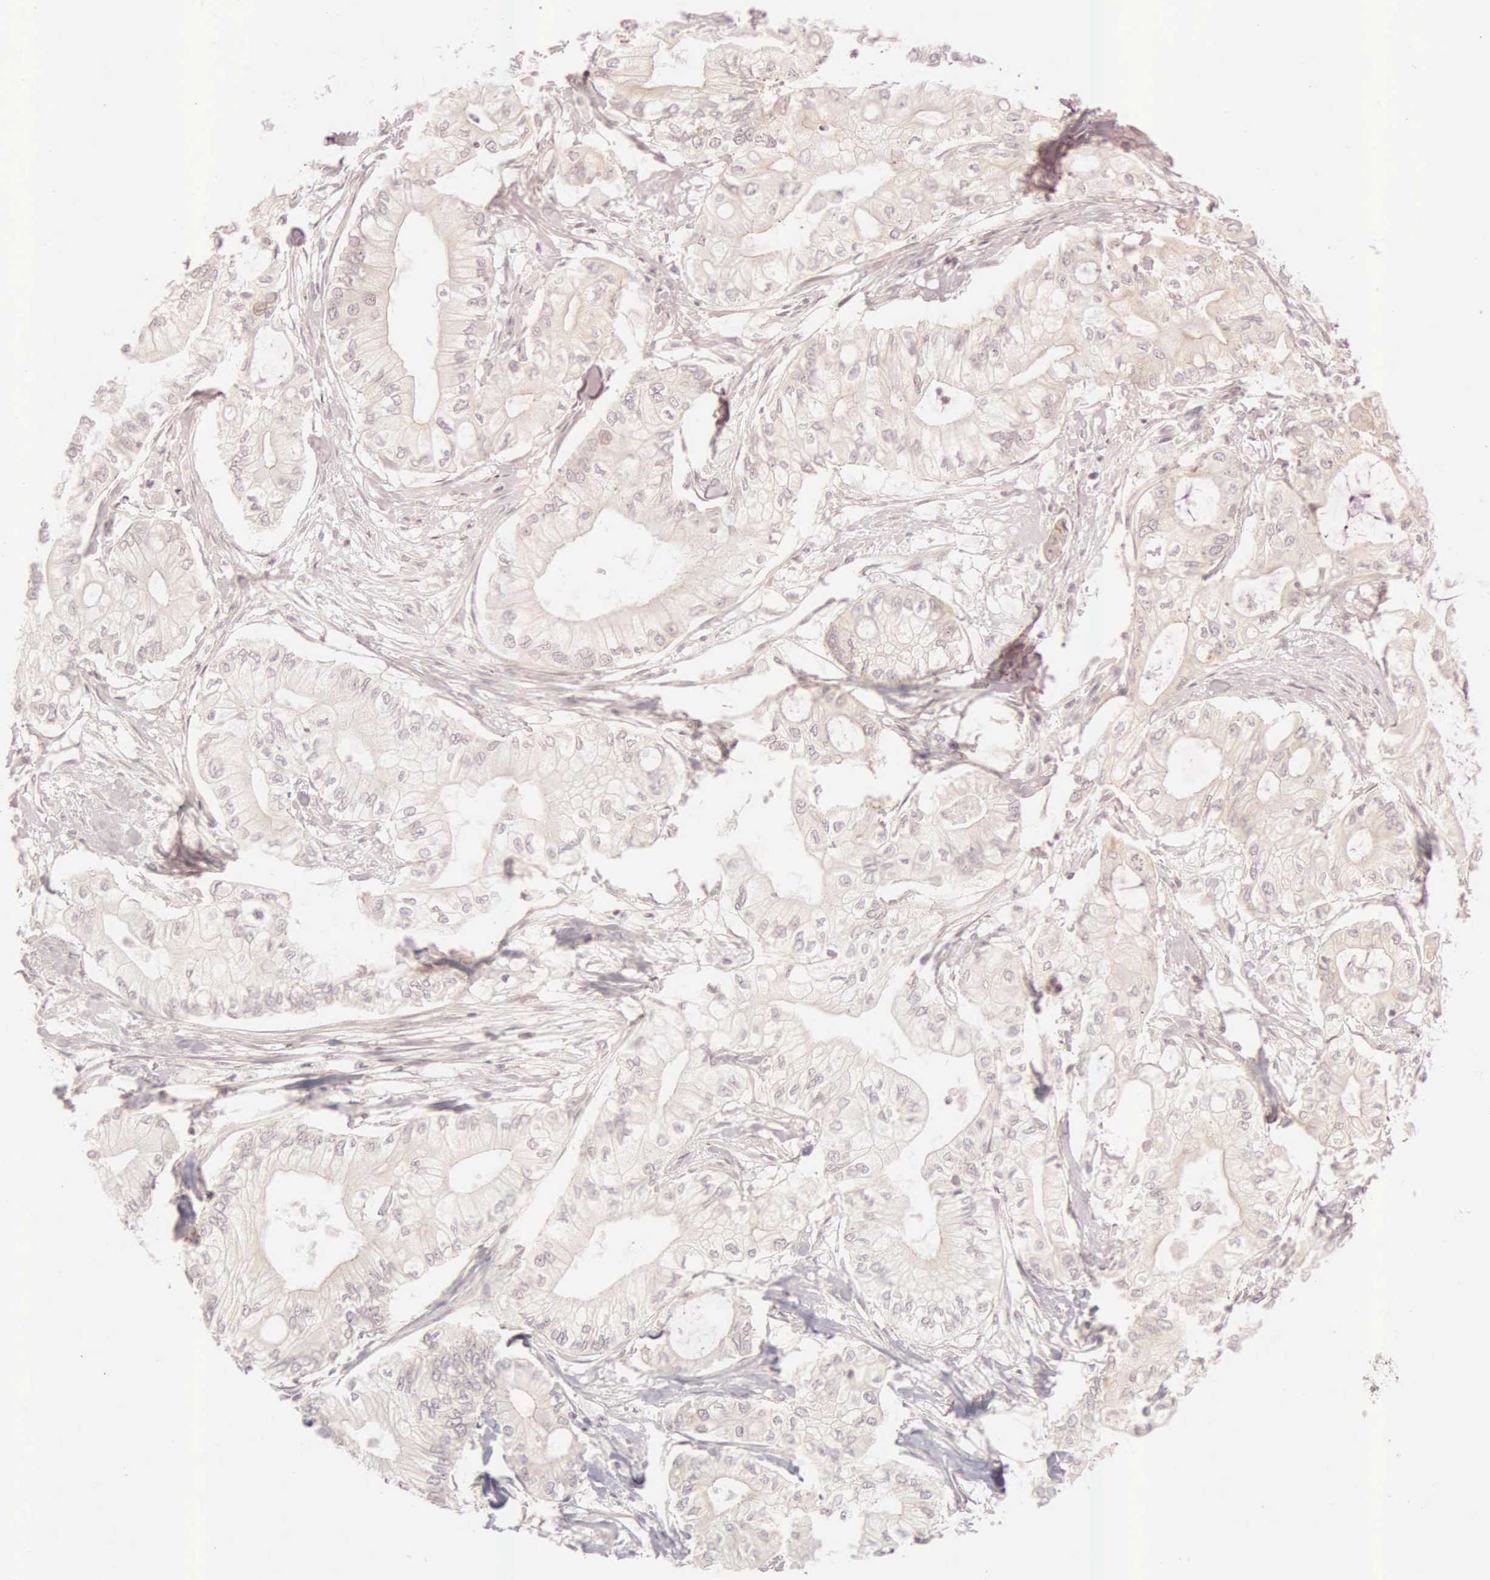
{"staining": {"intensity": "weak", "quantity": ">75%", "location": "cytoplasmic/membranous"}, "tissue": "pancreatic cancer", "cell_type": "Tumor cells", "image_type": "cancer", "snomed": [{"axis": "morphology", "description": "Adenocarcinoma, NOS"}, {"axis": "topography", "description": "Pancreas"}], "caption": "A histopathology image of adenocarcinoma (pancreatic) stained for a protein displays weak cytoplasmic/membranous brown staining in tumor cells. (IHC, brightfield microscopy, high magnification).", "gene": "CEP170B", "patient": {"sex": "male", "age": 79}}